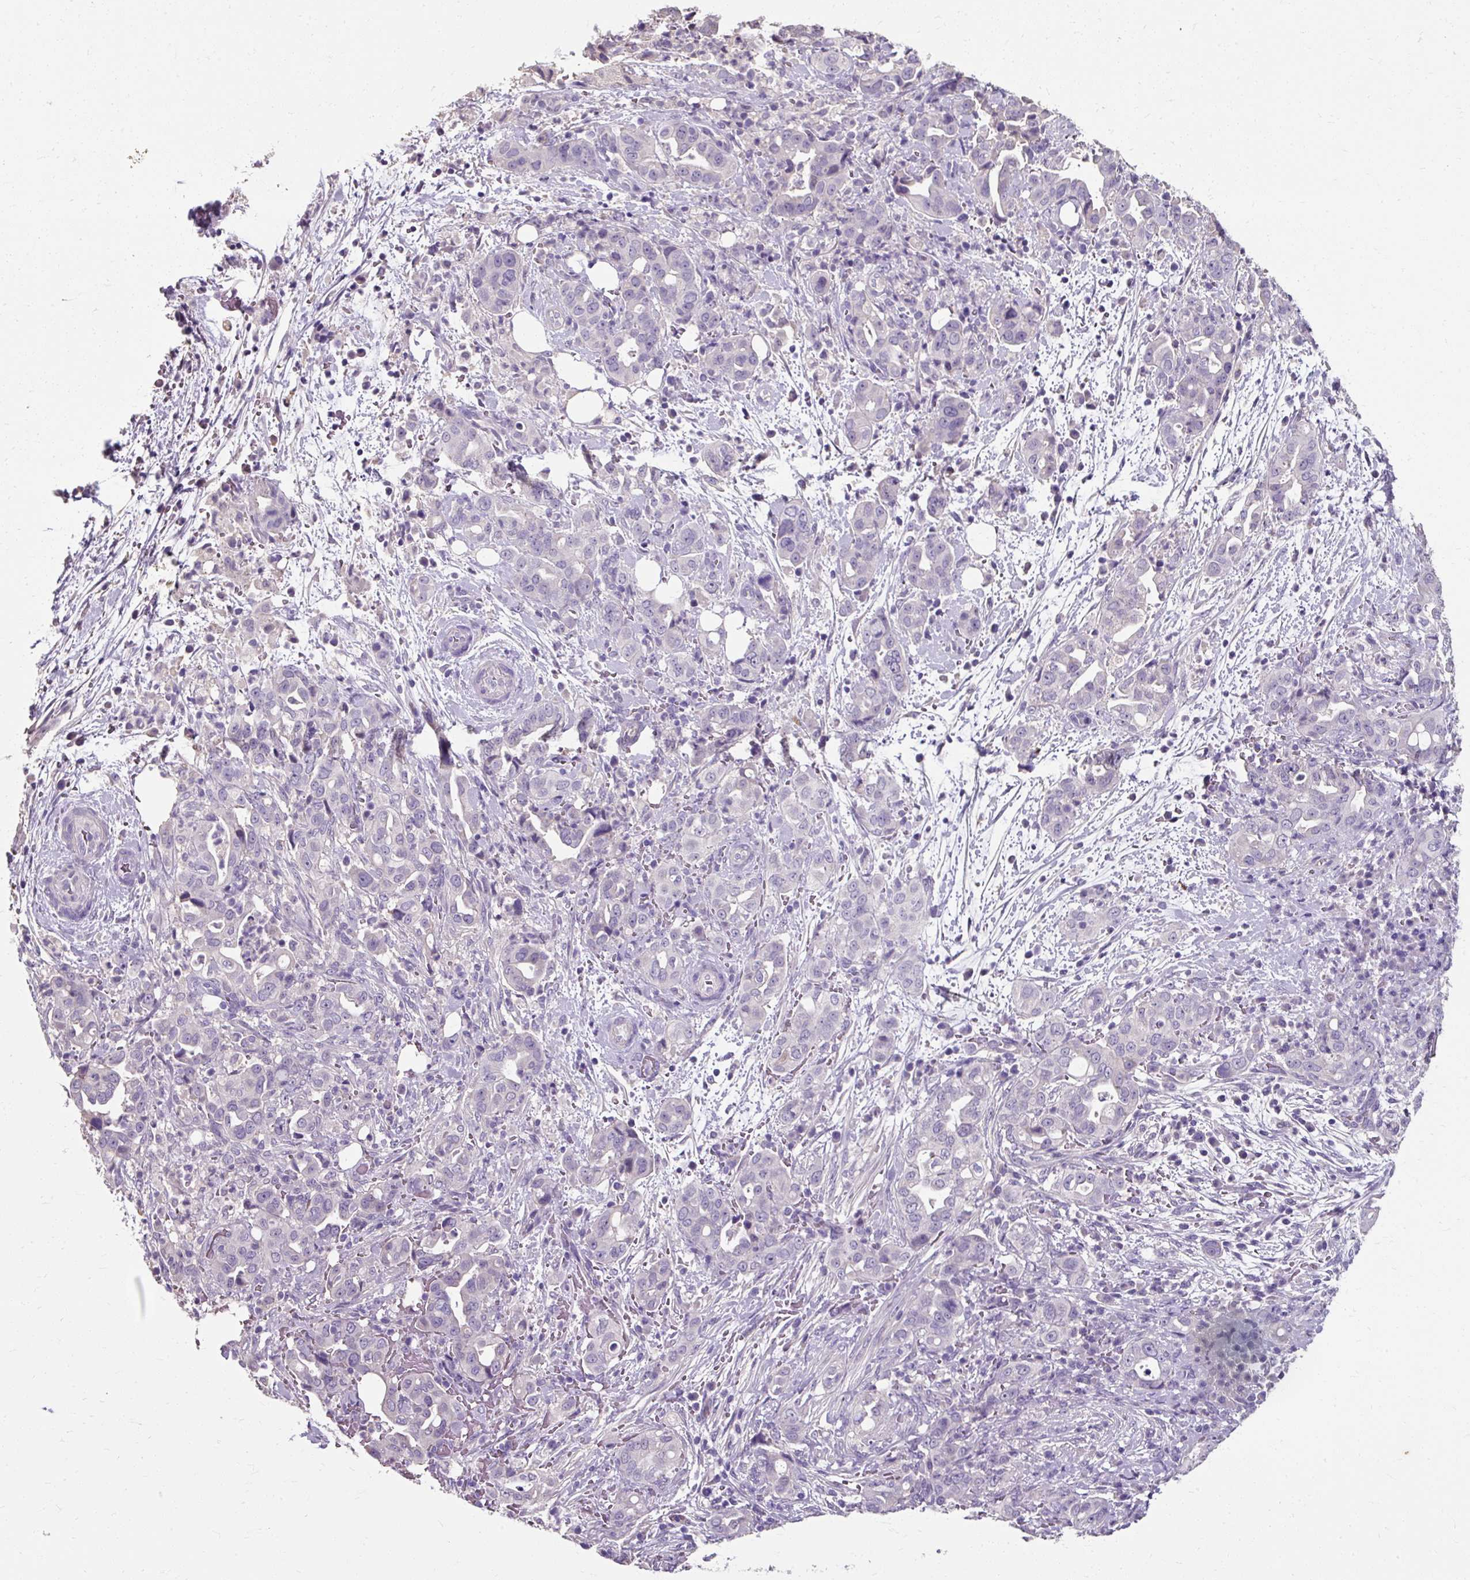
{"staining": {"intensity": "negative", "quantity": "none", "location": "none"}, "tissue": "pancreatic cancer", "cell_type": "Tumor cells", "image_type": "cancer", "snomed": [{"axis": "morphology", "description": "Normal tissue, NOS"}, {"axis": "morphology", "description": "Adenocarcinoma, NOS"}, {"axis": "topography", "description": "Lymph node"}, {"axis": "topography", "description": "Pancreas"}], "caption": "DAB immunohistochemical staining of human pancreatic adenocarcinoma reveals no significant staining in tumor cells. (DAB immunohistochemistry, high magnification).", "gene": "KLHL24", "patient": {"sex": "female", "age": 67}}